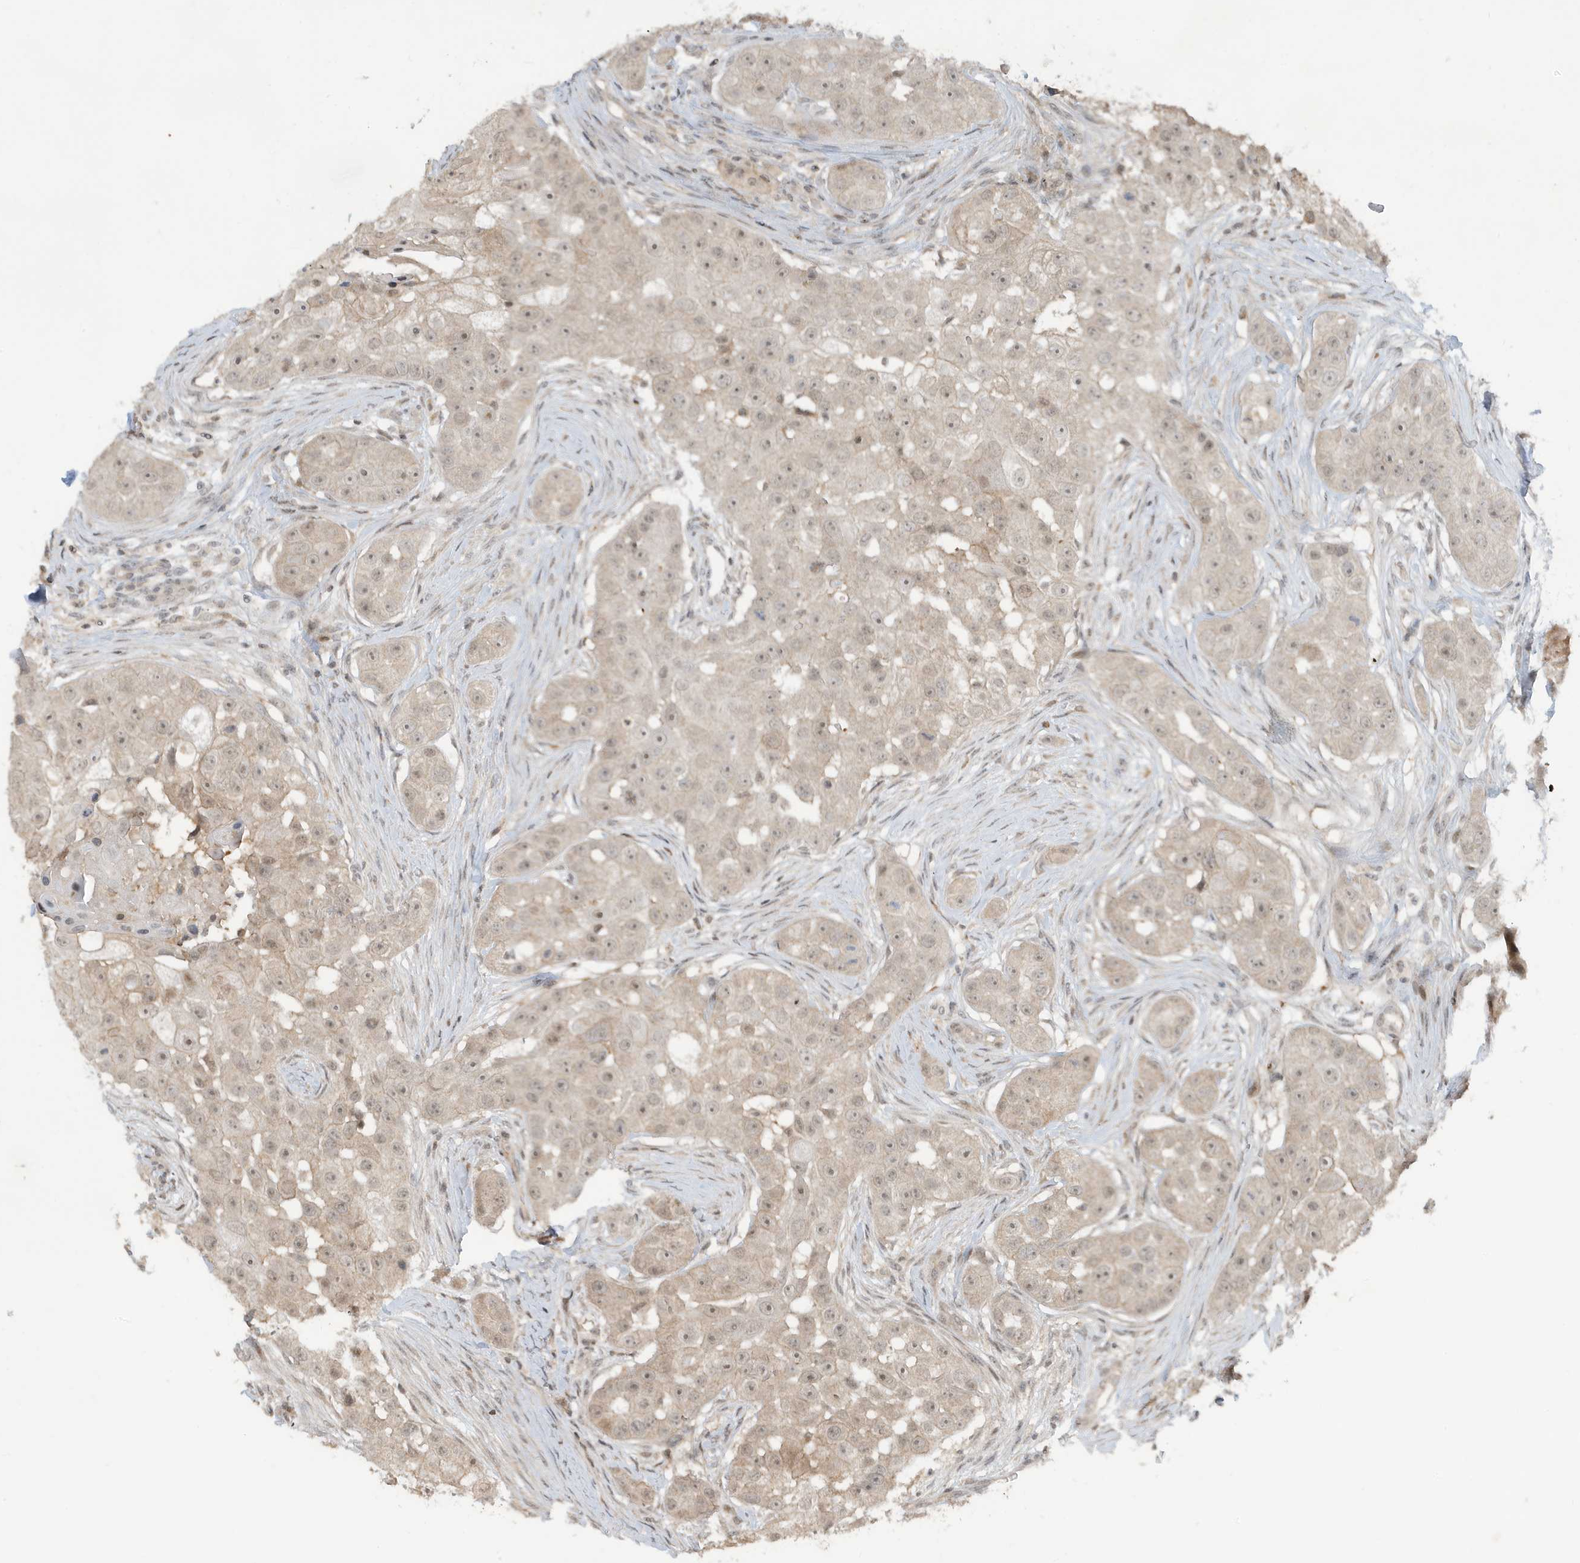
{"staining": {"intensity": "weak", "quantity": ">75%", "location": "cytoplasmic/membranous,nuclear"}, "tissue": "head and neck cancer", "cell_type": "Tumor cells", "image_type": "cancer", "snomed": [{"axis": "morphology", "description": "Normal tissue, NOS"}, {"axis": "morphology", "description": "Squamous cell carcinoma, NOS"}, {"axis": "topography", "description": "Skeletal muscle"}, {"axis": "topography", "description": "Head-Neck"}], "caption": "A micrograph of squamous cell carcinoma (head and neck) stained for a protein displays weak cytoplasmic/membranous and nuclear brown staining in tumor cells. (DAB (3,3'-diaminobenzidine) IHC with brightfield microscopy, high magnification).", "gene": "PRRT3", "patient": {"sex": "male", "age": 51}}